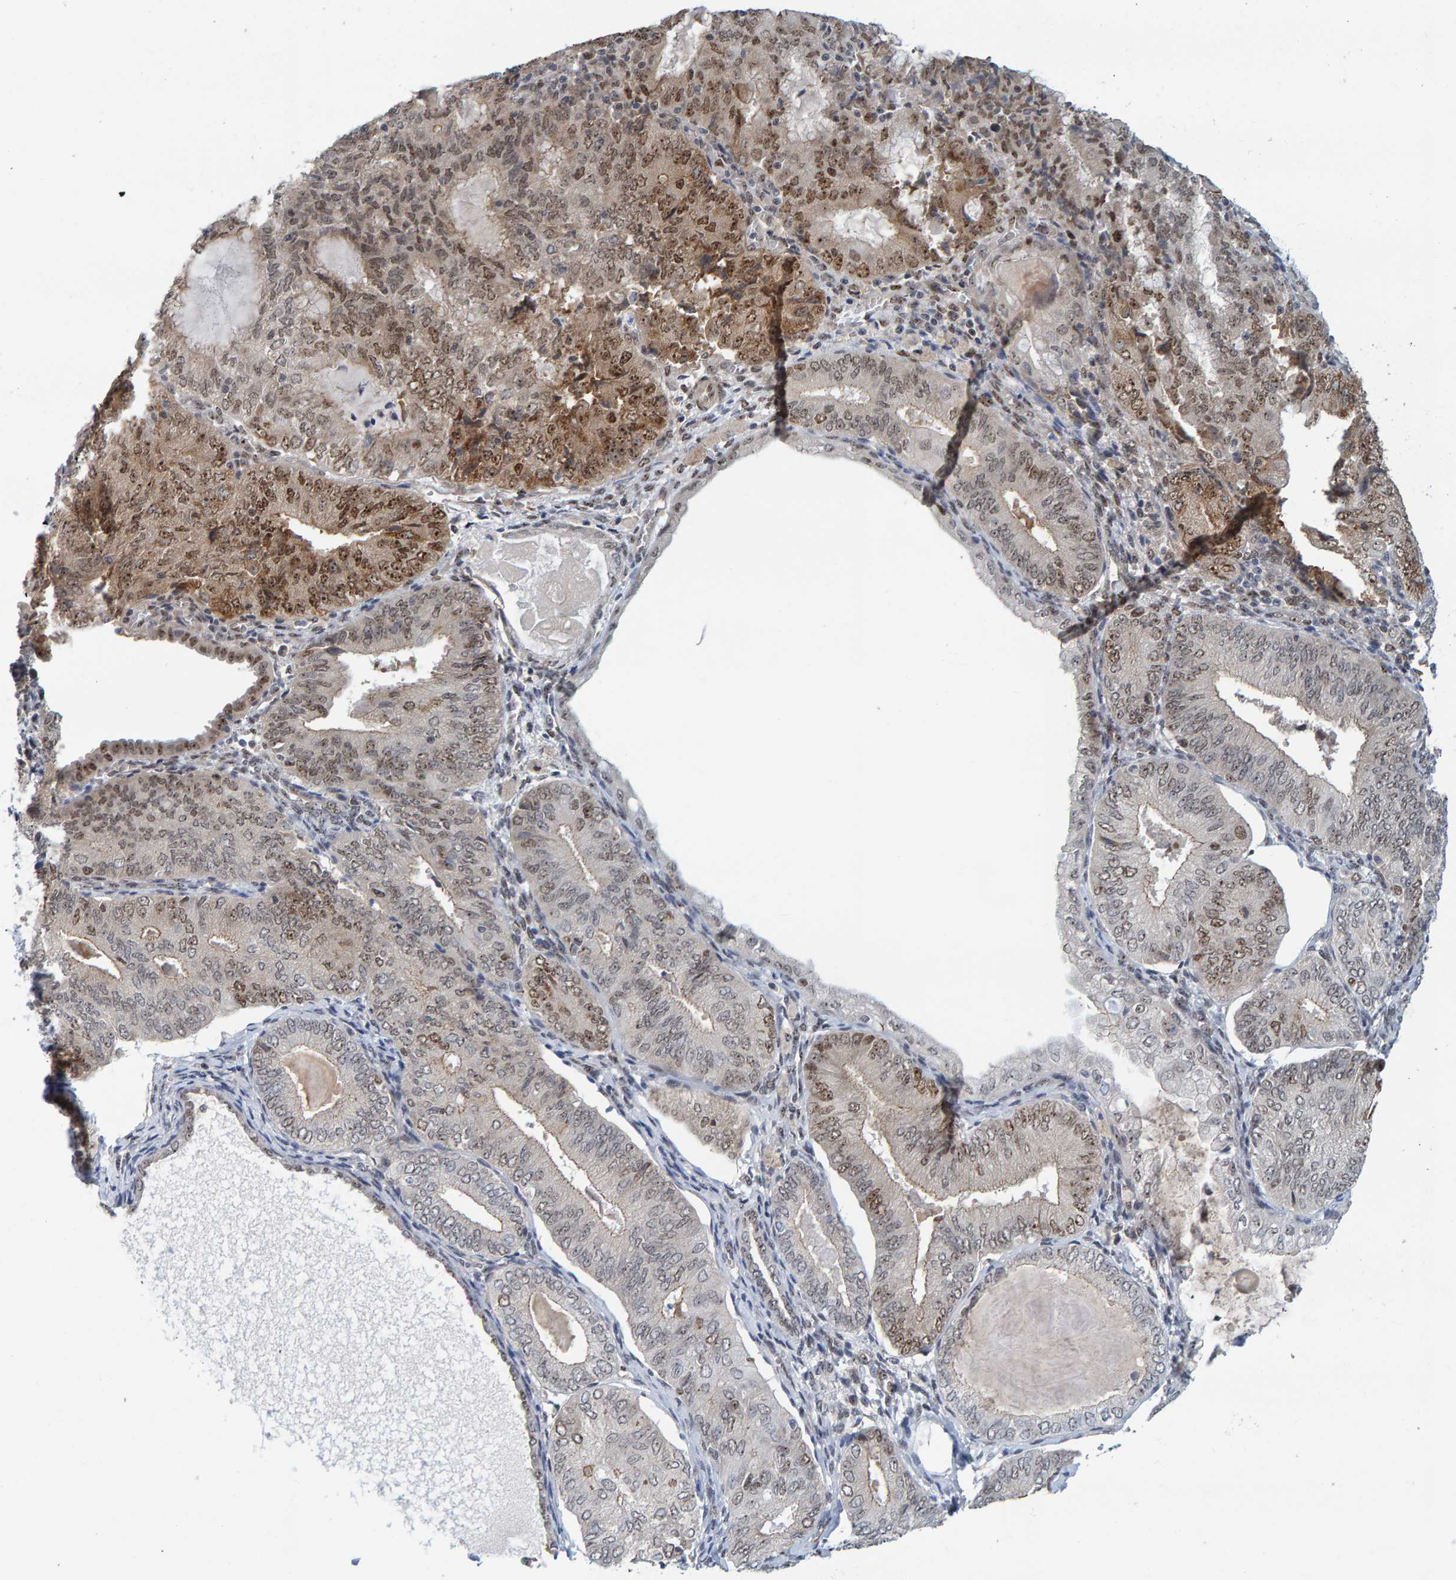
{"staining": {"intensity": "moderate", "quantity": "25%-75%", "location": "cytoplasmic/membranous,nuclear"}, "tissue": "endometrial cancer", "cell_type": "Tumor cells", "image_type": "cancer", "snomed": [{"axis": "morphology", "description": "Adenocarcinoma, NOS"}, {"axis": "topography", "description": "Endometrium"}], "caption": "Protein analysis of endometrial cancer tissue shows moderate cytoplasmic/membranous and nuclear expression in about 25%-75% of tumor cells.", "gene": "POLR1E", "patient": {"sex": "female", "age": 81}}